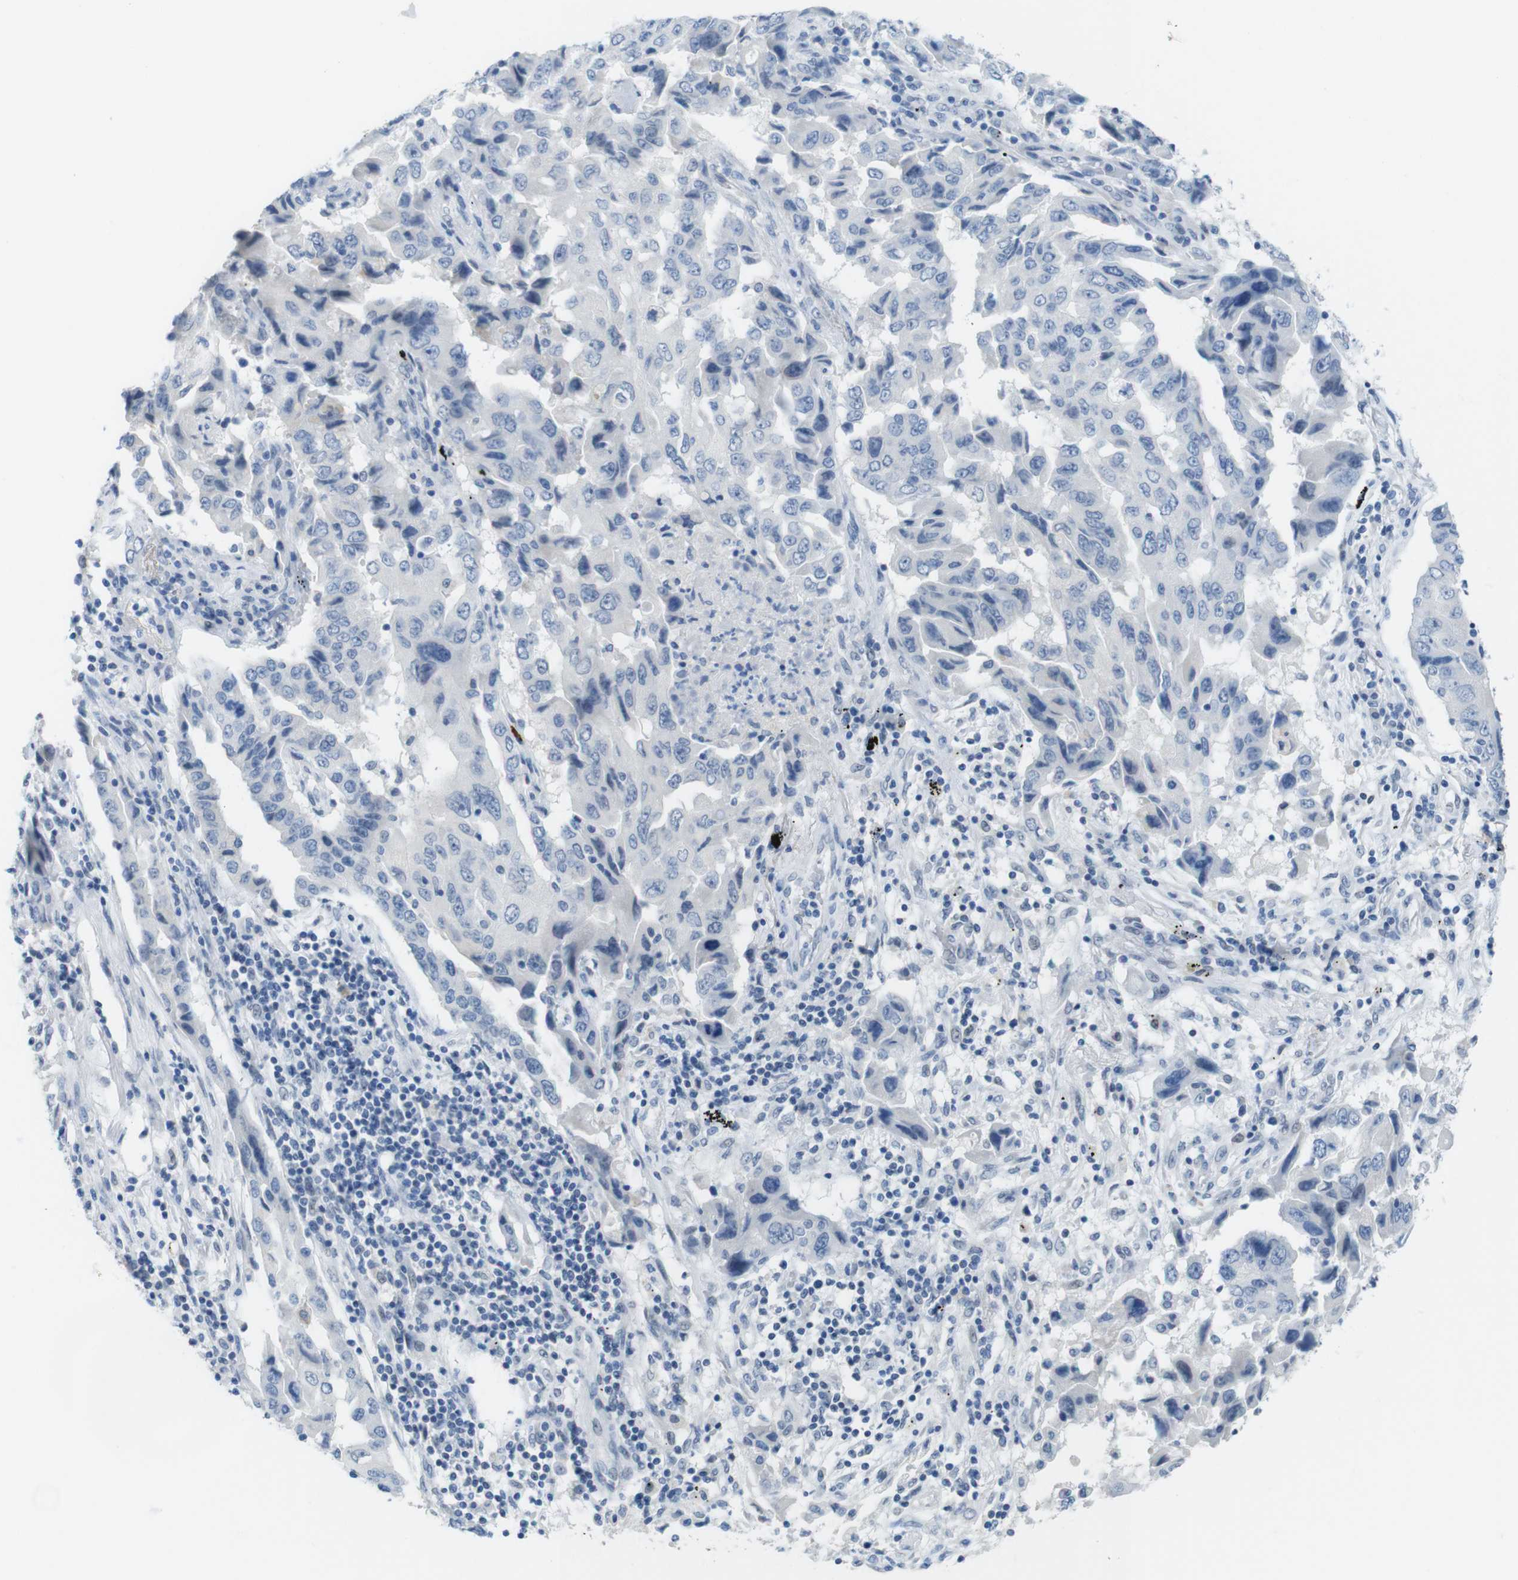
{"staining": {"intensity": "negative", "quantity": "none", "location": "none"}, "tissue": "lung cancer", "cell_type": "Tumor cells", "image_type": "cancer", "snomed": [{"axis": "morphology", "description": "Adenocarcinoma, NOS"}, {"axis": "topography", "description": "Lung"}], "caption": "Immunohistochemistry histopathology image of neoplastic tissue: lung cancer (adenocarcinoma) stained with DAB displays no significant protein staining in tumor cells. The staining was performed using DAB (3,3'-diaminobenzidine) to visualize the protein expression in brown, while the nuclei were stained in blue with hematoxylin (Magnification: 20x).", "gene": "OPN1SW", "patient": {"sex": "female", "age": 65}}